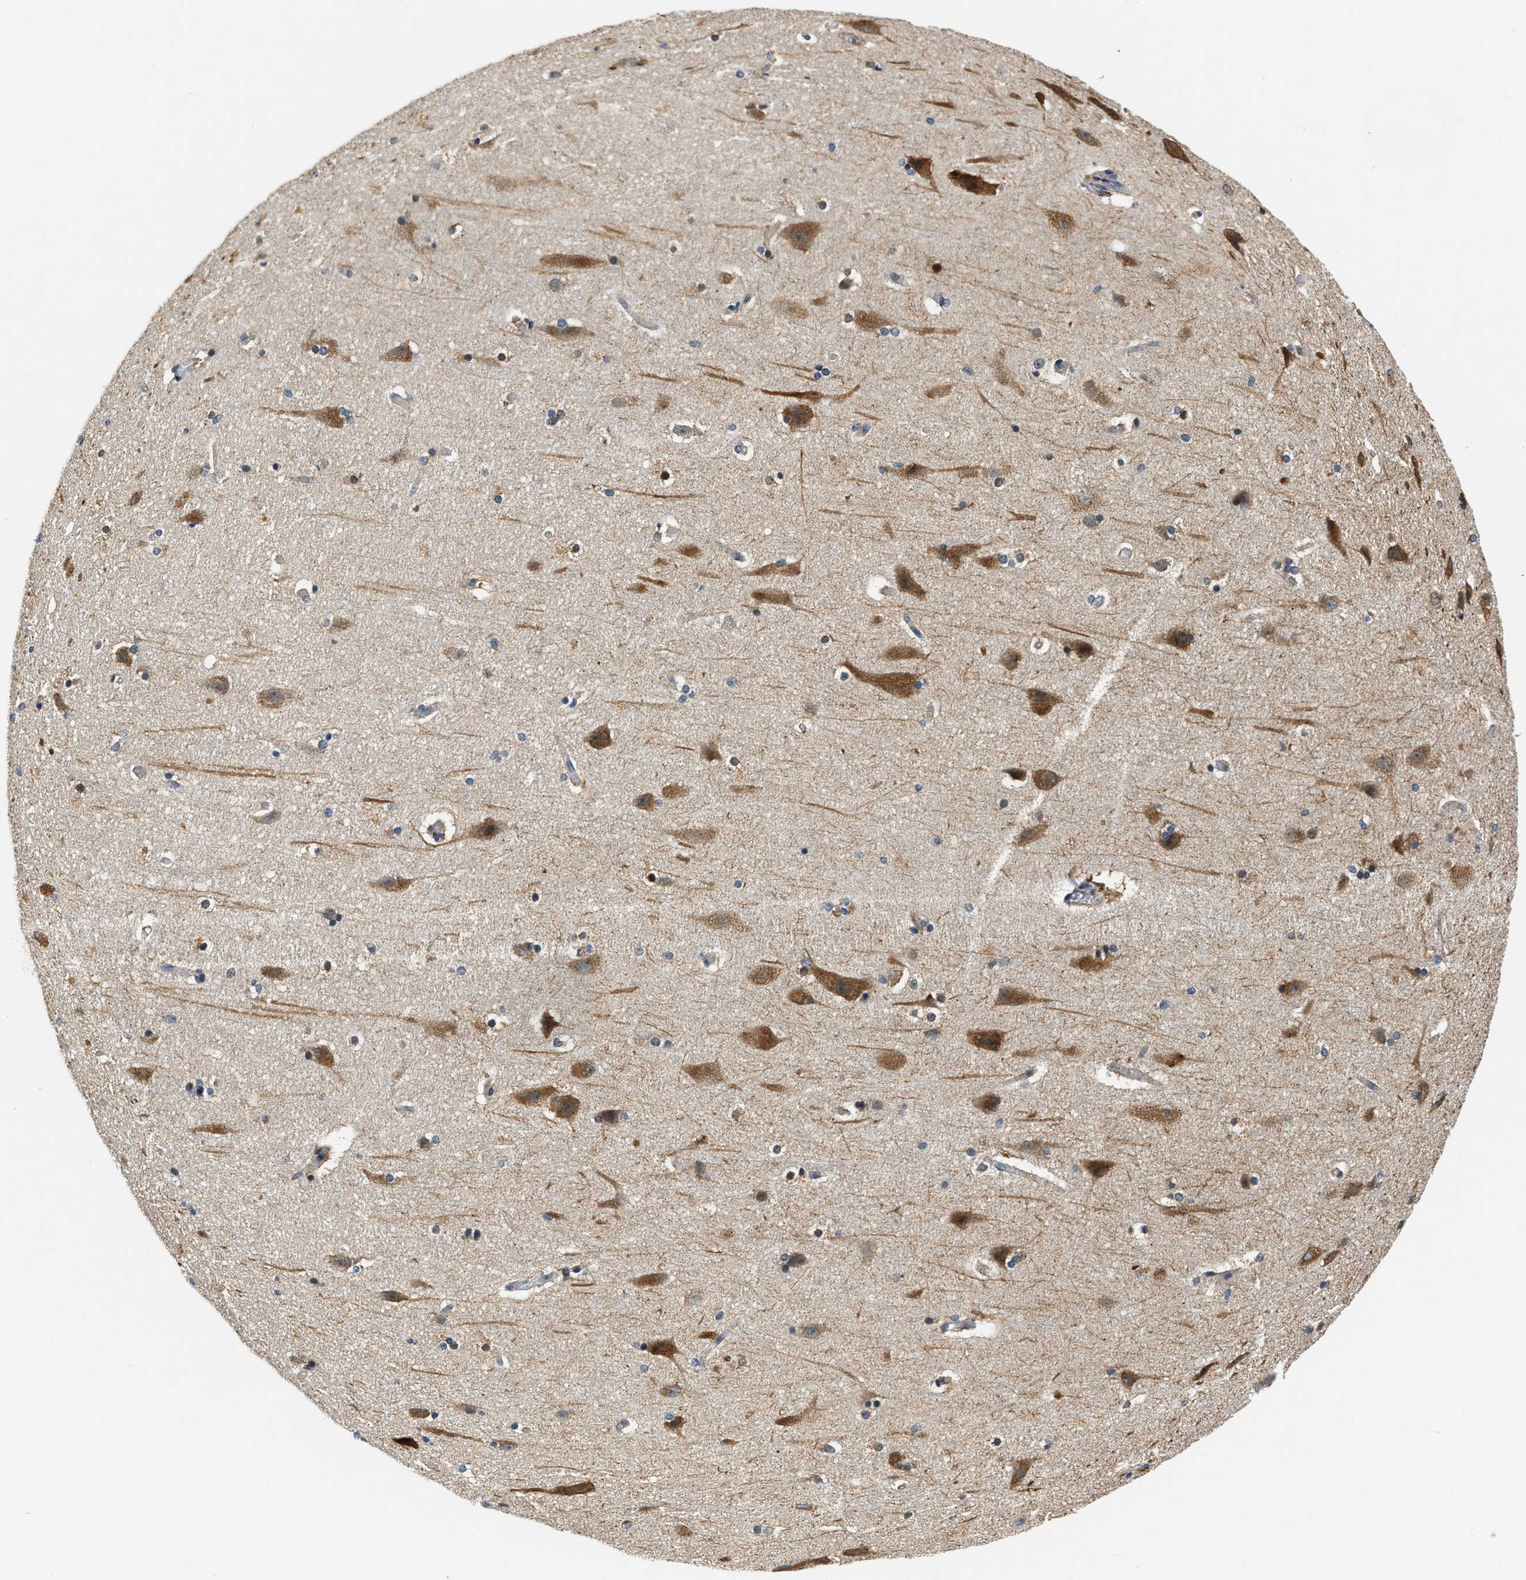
{"staining": {"intensity": "negative", "quantity": "none", "location": "none"}, "tissue": "cerebral cortex", "cell_type": "Endothelial cells", "image_type": "normal", "snomed": [{"axis": "morphology", "description": "Normal tissue, NOS"}, {"axis": "topography", "description": "Cerebral cortex"}, {"axis": "topography", "description": "Hippocampus"}], "caption": "Immunohistochemical staining of normal cerebral cortex displays no significant positivity in endothelial cells.", "gene": "YAE1", "patient": {"sex": "female", "age": 19}}